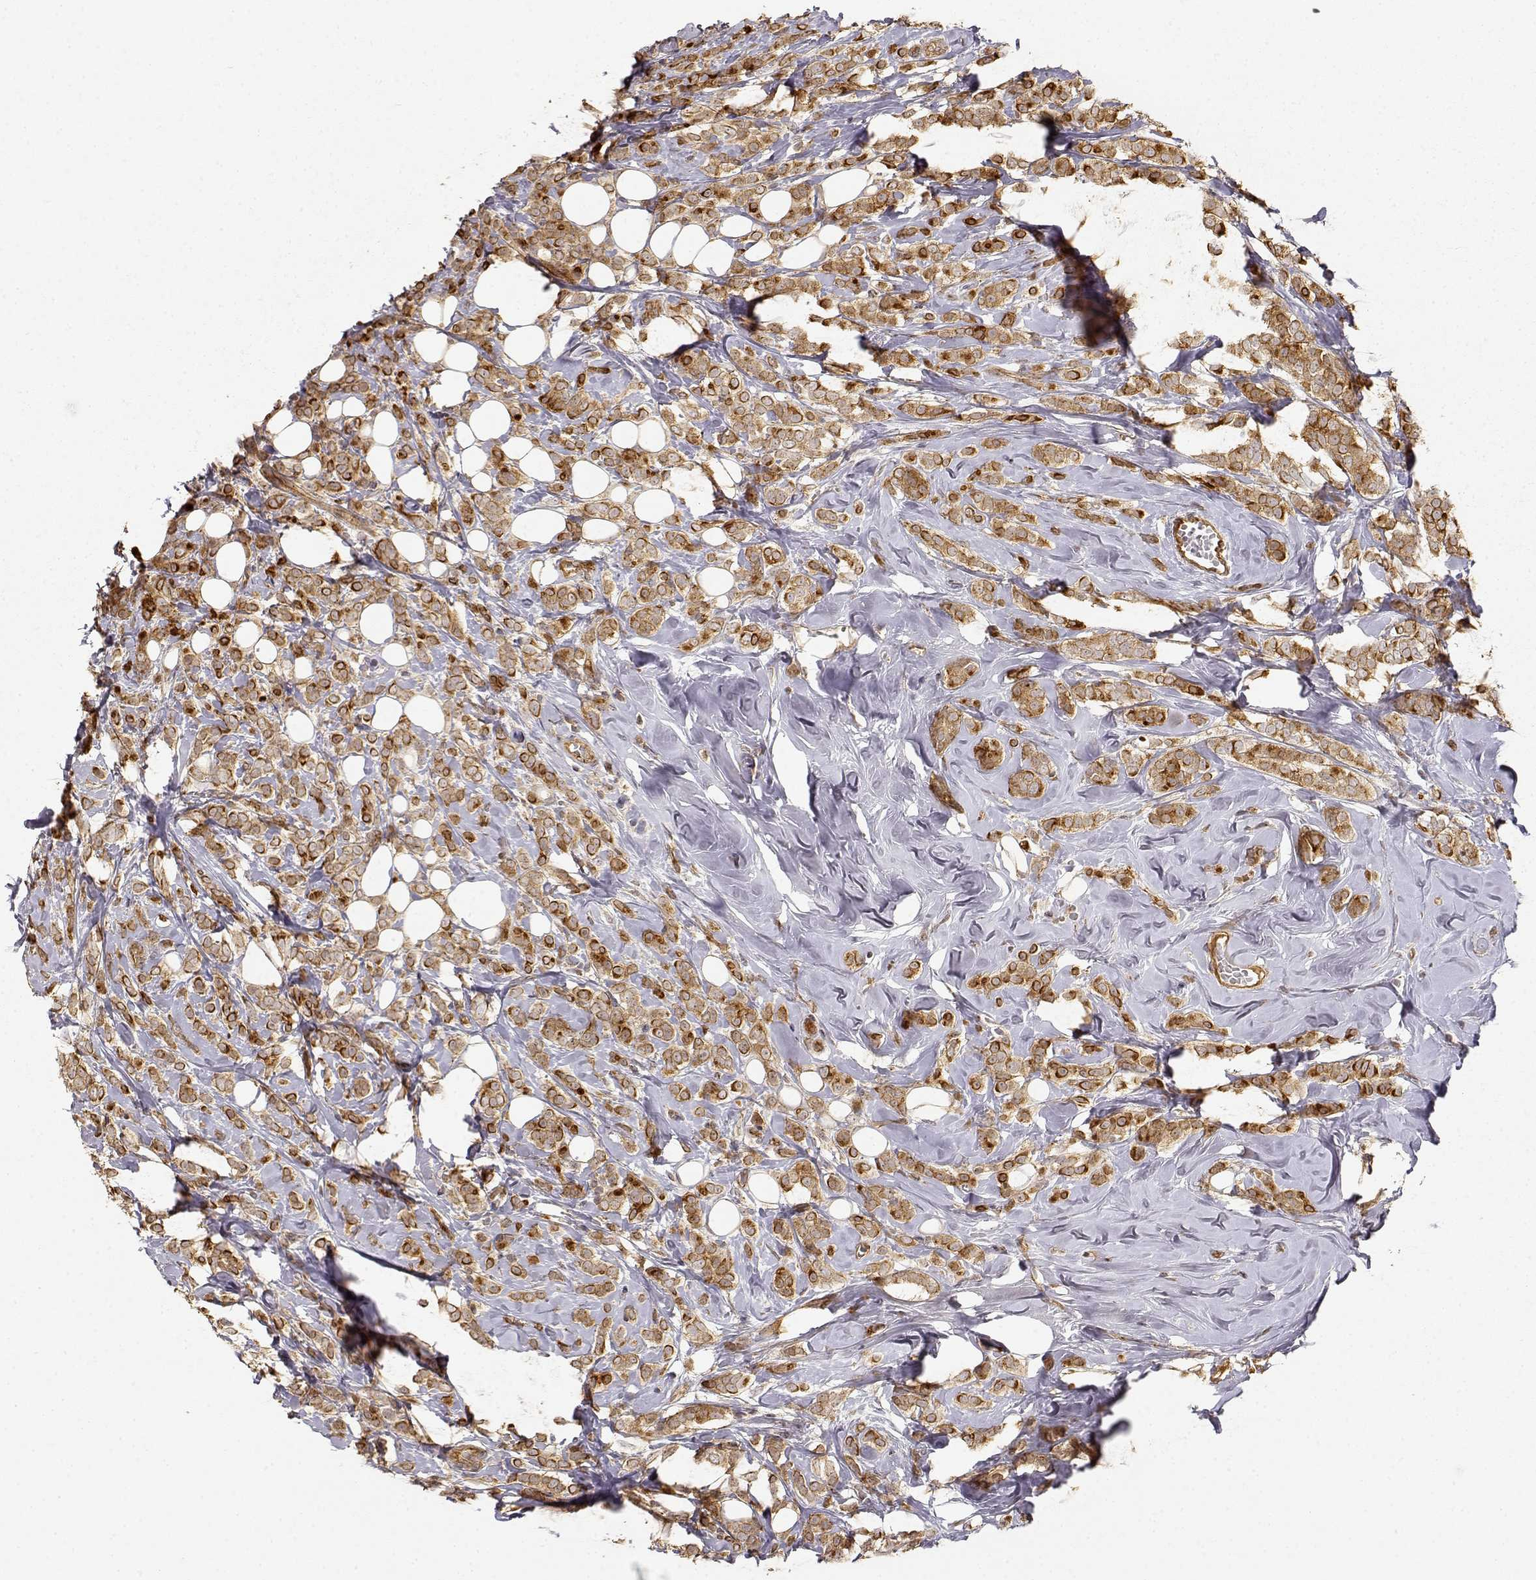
{"staining": {"intensity": "strong", "quantity": ">75%", "location": "cytoplasmic/membranous"}, "tissue": "breast cancer", "cell_type": "Tumor cells", "image_type": "cancer", "snomed": [{"axis": "morphology", "description": "Lobular carcinoma"}, {"axis": "topography", "description": "Breast"}], "caption": "This photomicrograph shows IHC staining of human breast lobular carcinoma, with high strong cytoplasmic/membranous positivity in about >75% of tumor cells.", "gene": "CDK5RAP2", "patient": {"sex": "female", "age": 49}}